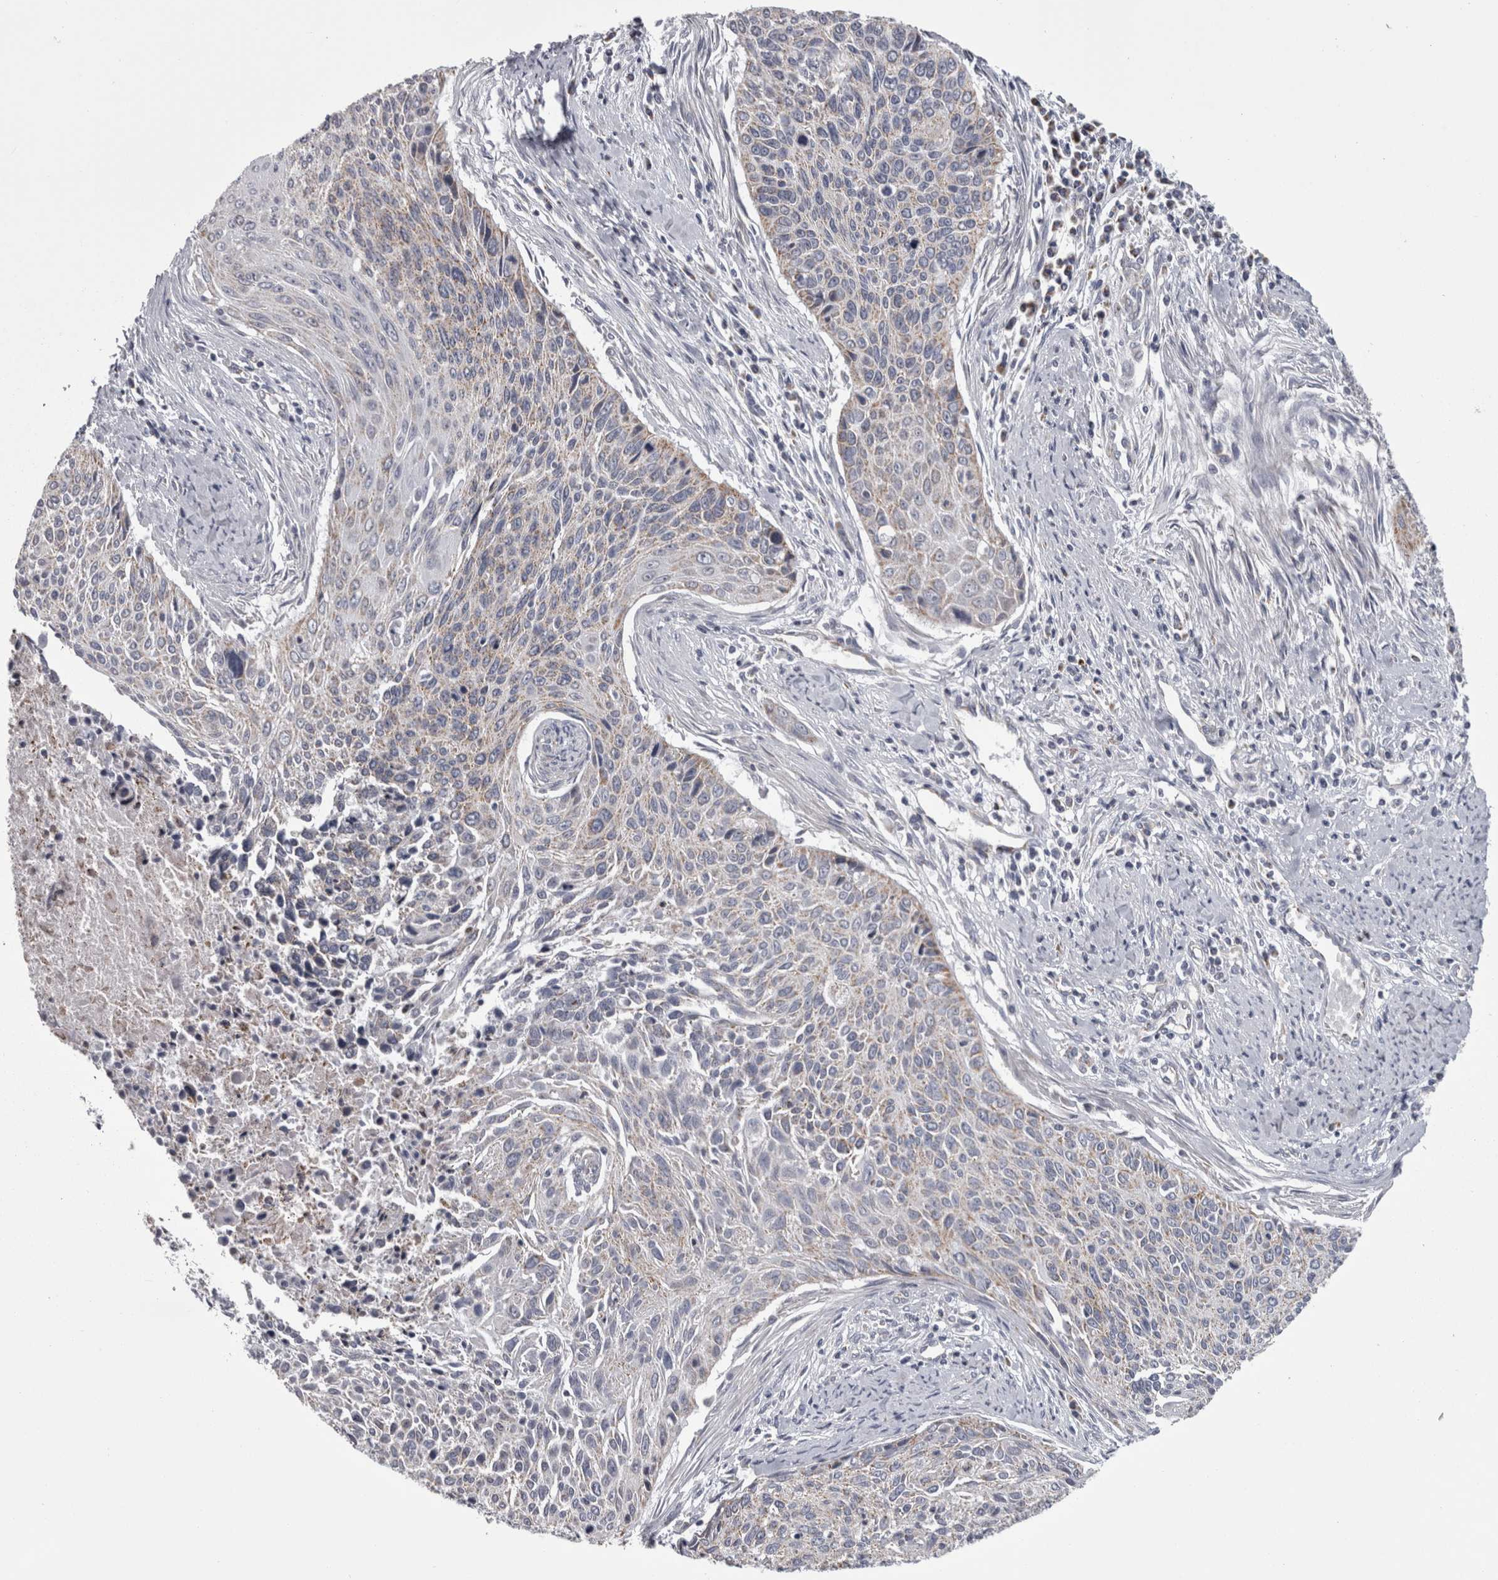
{"staining": {"intensity": "weak", "quantity": "<25%", "location": "cytoplasmic/membranous"}, "tissue": "cervical cancer", "cell_type": "Tumor cells", "image_type": "cancer", "snomed": [{"axis": "morphology", "description": "Squamous cell carcinoma, NOS"}, {"axis": "topography", "description": "Cervix"}], "caption": "IHC image of neoplastic tissue: squamous cell carcinoma (cervical) stained with DAB (3,3'-diaminobenzidine) exhibits no significant protein expression in tumor cells.", "gene": "DBT", "patient": {"sex": "female", "age": 55}}